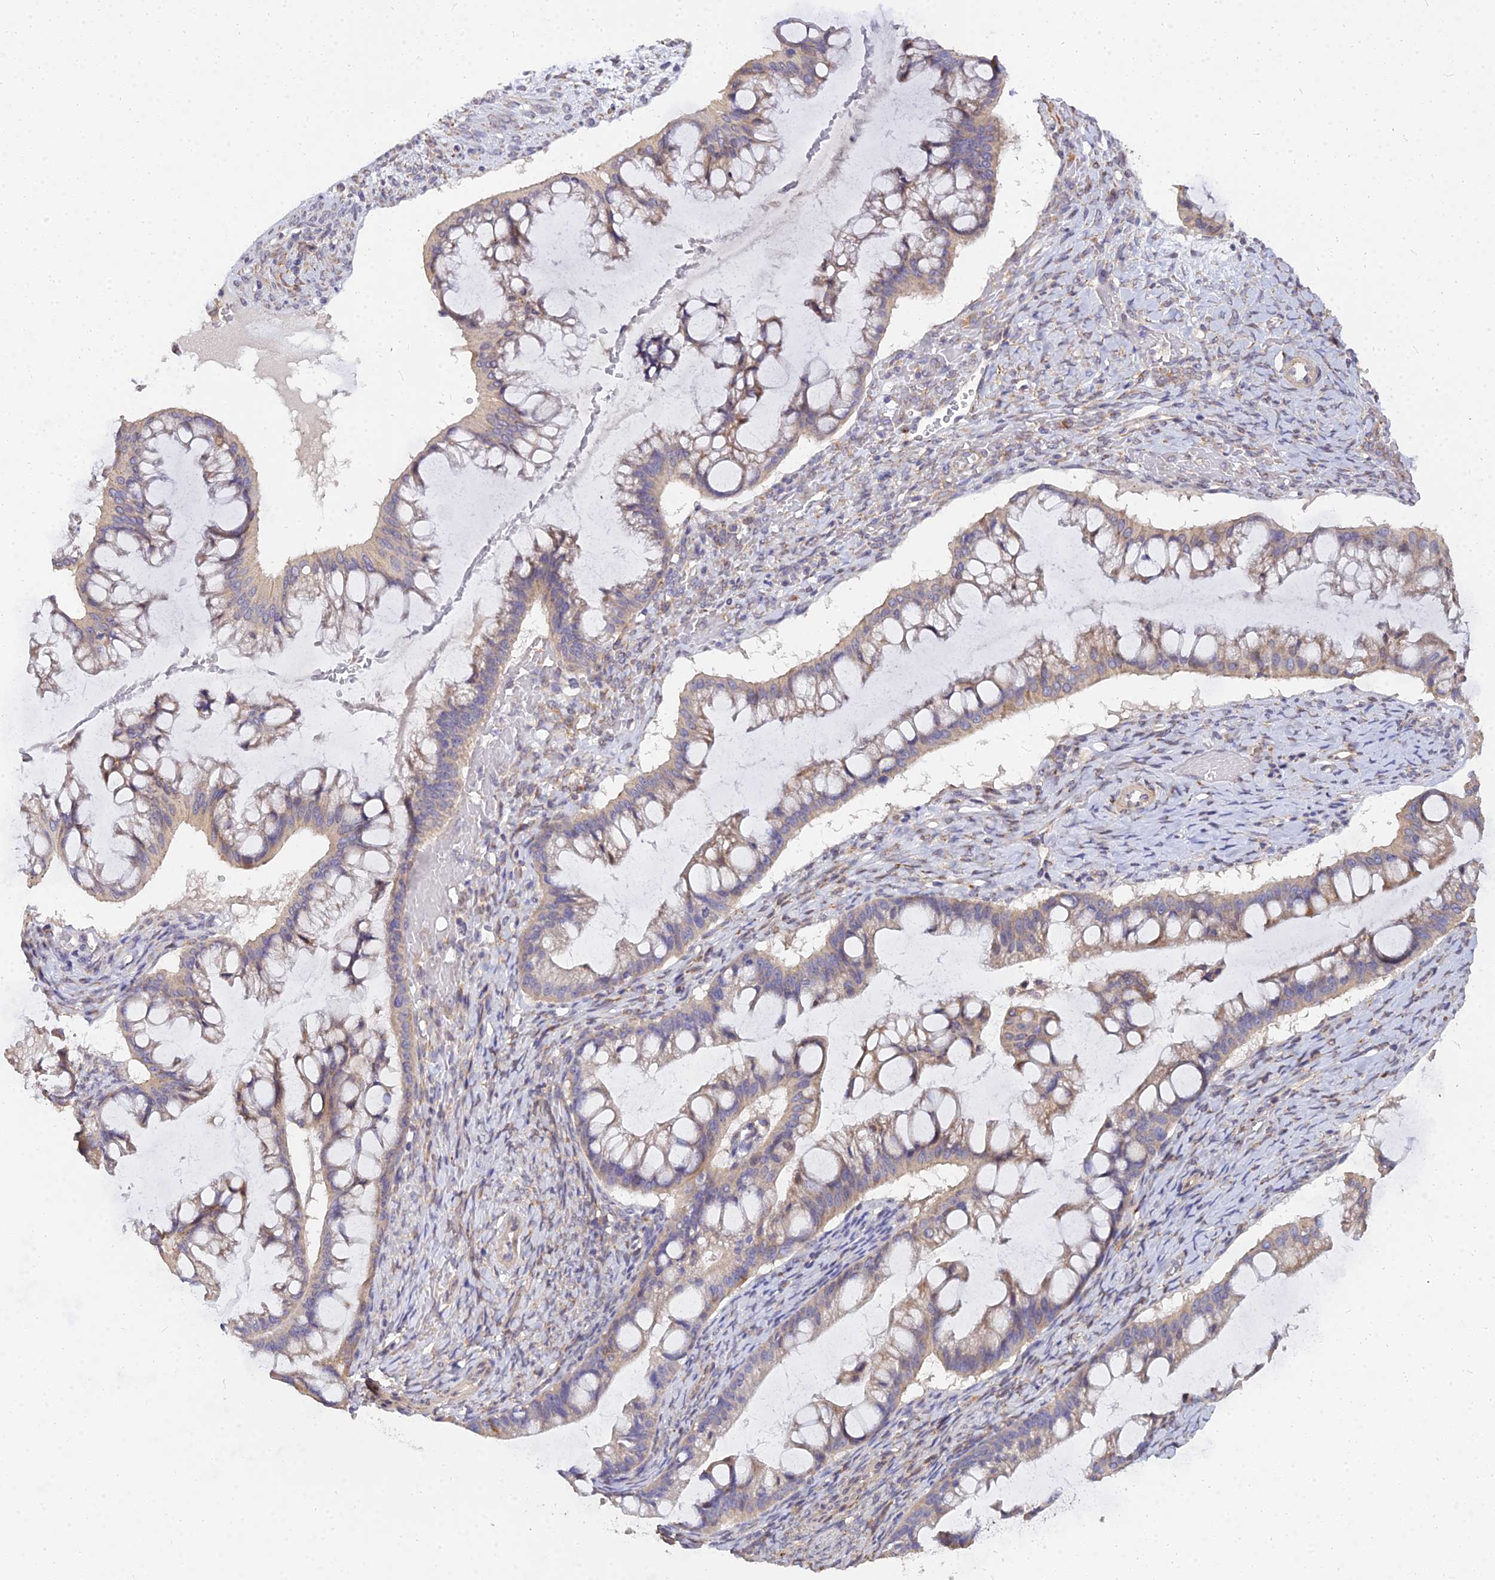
{"staining": {"intensity": "weak", "quantity": ">75%", "location": "cytoplasmic/membranous"}, "tissue": "ovarian cancer", "cell_type": "Tumor cells", "image_type": "cancer", "snomed": [{"axis": "morphology", "description": "Cystadenocarcinoma, mucinous, NOS"}, {"axis": "topography", "description": "Ovary"}], "caption": "A low amount of weak cytoplasmic/membranous positivity is seen in about >75% of tumor cells in mucinous cystadenocarcinoma (ovarian) tissue. Ihc stains the protein of interest in brown and the nuclei are stained blue.", "gene": "ARL8B", "patient": {"sex": "female", "age": 73}}